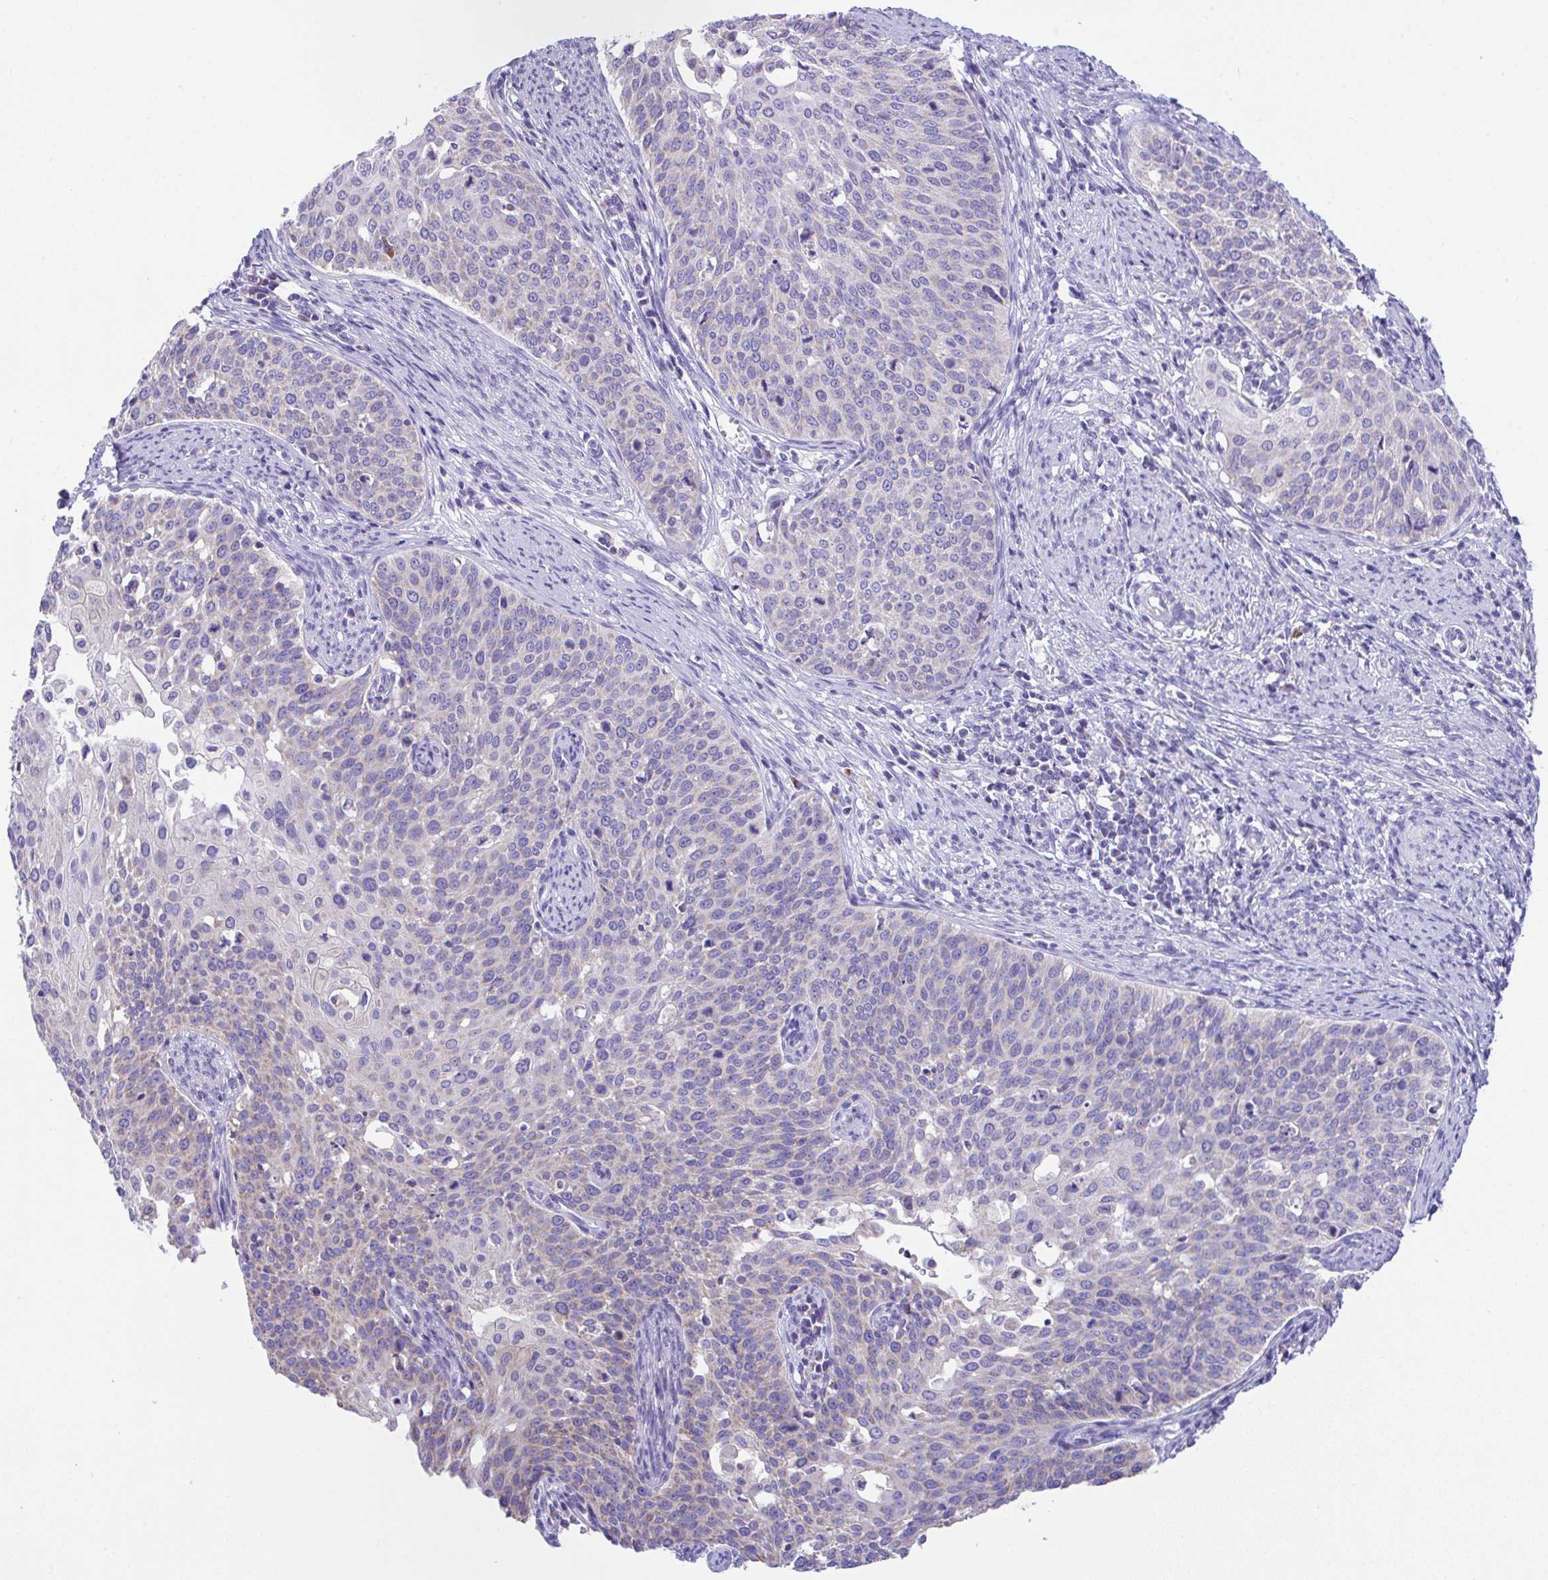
{"staining": {"intensity": "weak", "quantity": "<25%", "location": "cytoplasmic/membranous"}, "tissue": "cervical cancer", "cell_type": "Tumor cells", "image_type": "cancer", "snomed": [{"axis": "morphology", "description": "Squamous cell carcinoma, NOS"}, {"axis": "topography", "description": "Cervix"}], "caption": "Tumor cells are negative for brown protein staining in cervical squamous cell carcinoma.", "gene": "NLRP8", "patient": {"sex": "female", "age": 44}}